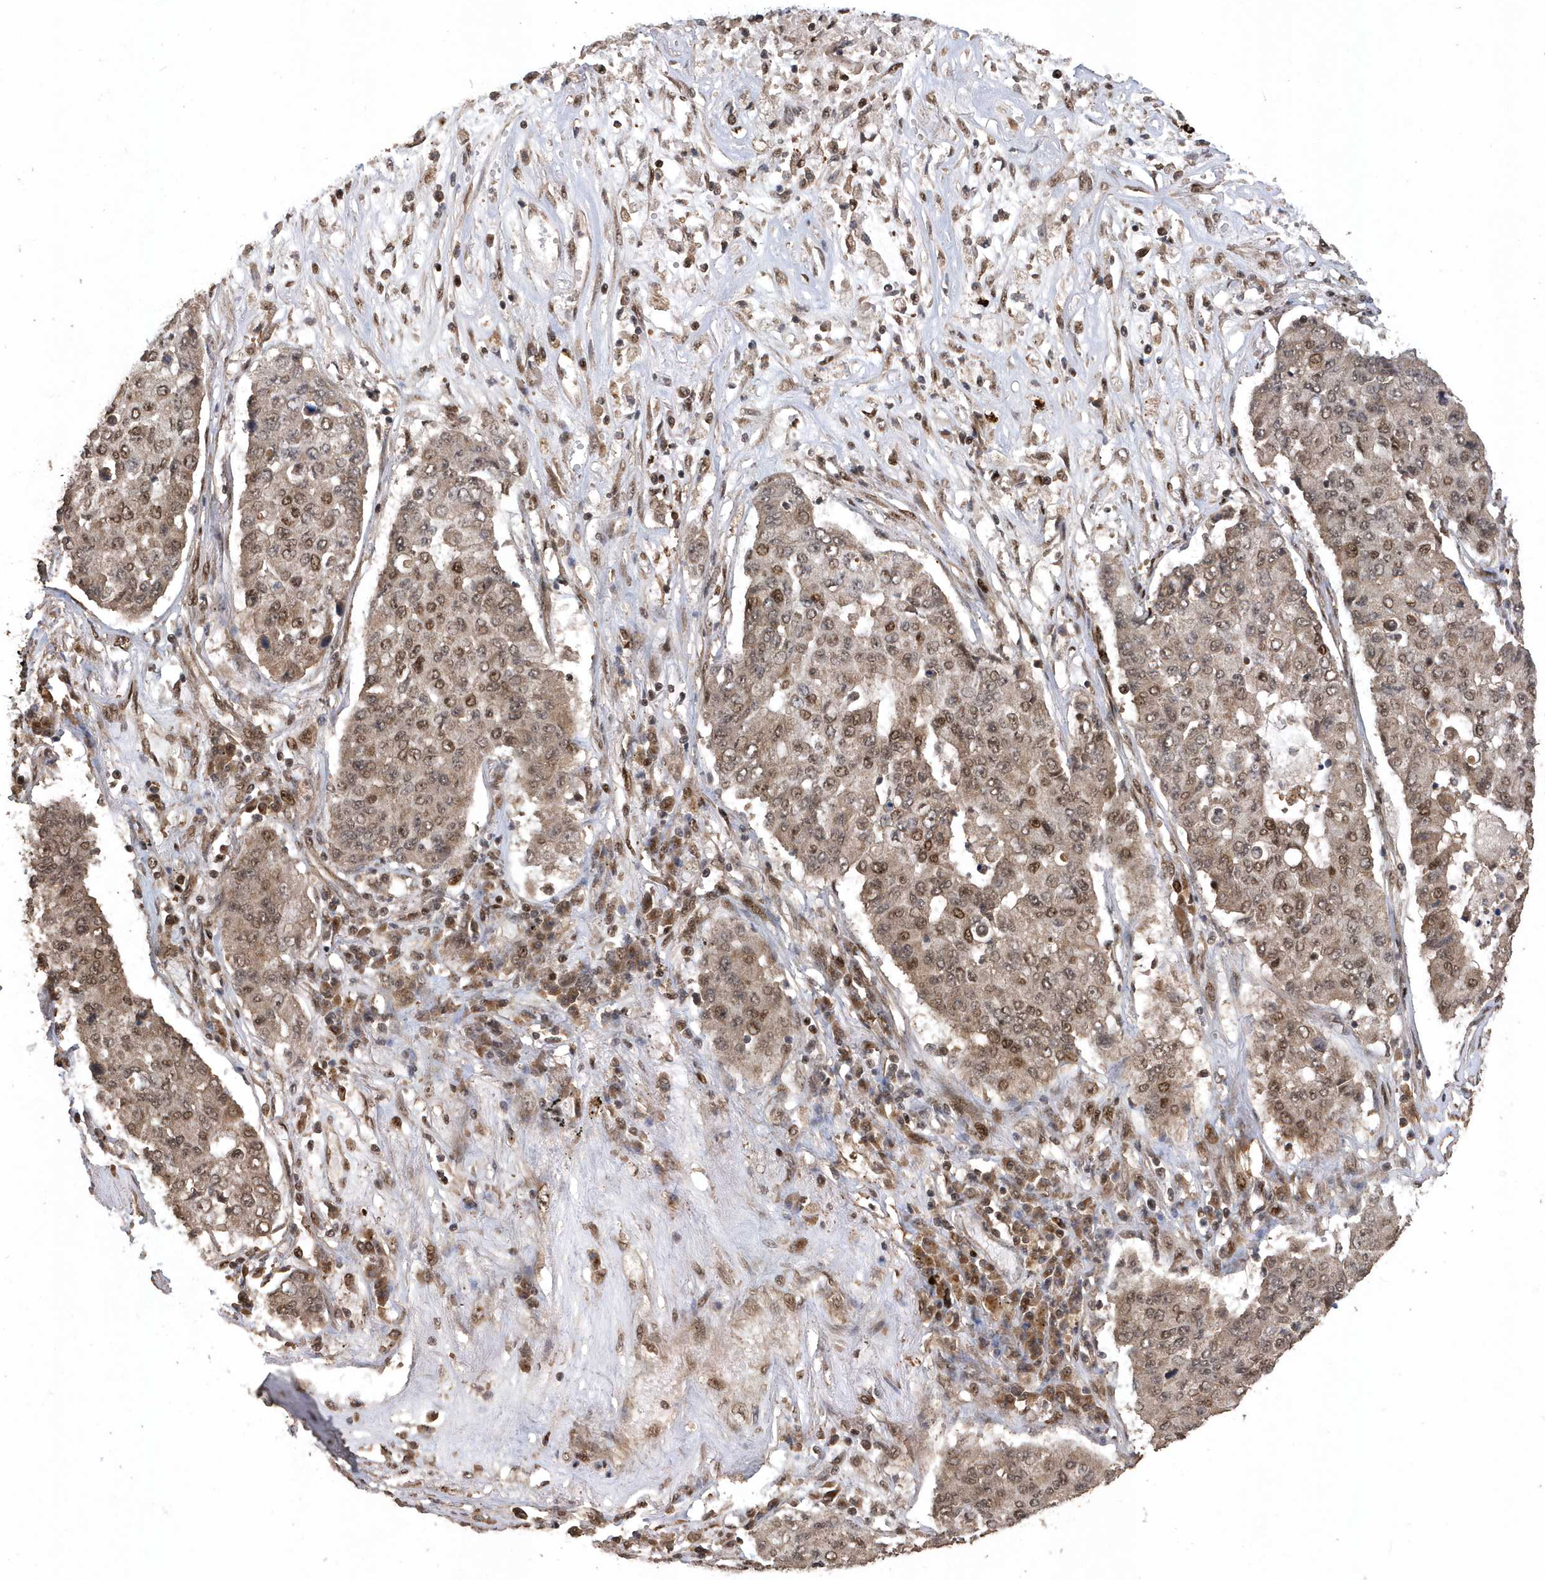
{"staining": {"intensity": "moderate", "quantity": ">75%", "location": "cytoplasmic/membranous,nuclear"}, "tissue": "lung cancer", "cell_type": "Tumor cells", "image_type": "cancer", "snomed": [{"axis": "morphology", "description": "Squamous cell carcinoma, NOS"}, {"axis": "topography", "description": "Lung"}], "caption": "Lung cancer stained with a brown dye shows moderate cytoplasmic/membranous and nuclear positive expression in about >75% of tumor cells.", "gene": "INTS12", "patient": {"sex": "male", "age": 74}}